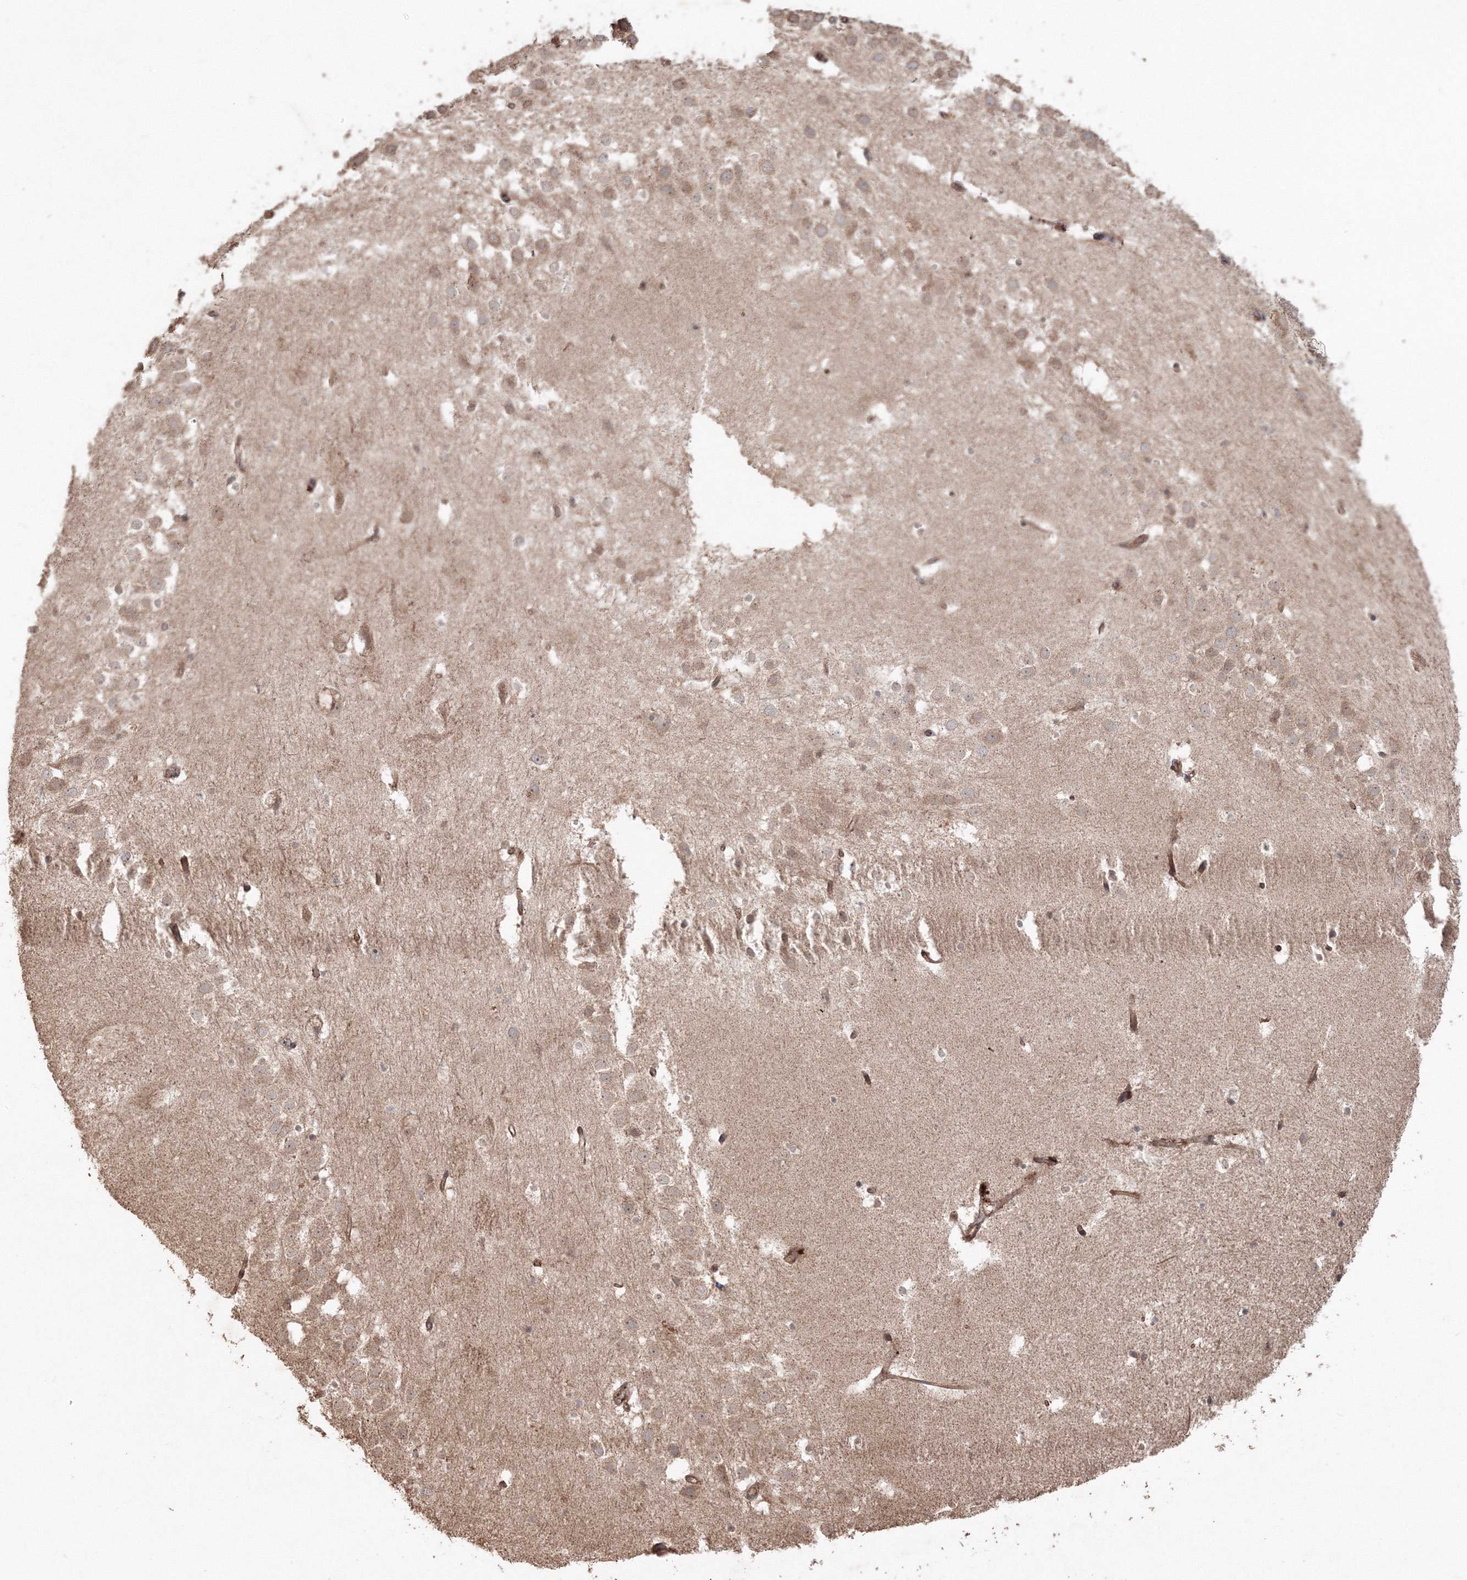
{"staining": {"intensity": "weak", "quantity": "<25%", "location": "cytoplasmic/membranous"}, "tissue": "hippocampus", "cell_type": "Glial cells", "image_type": "normal", "snomed": [{"axis": "morphology", "description": "Normal tissue, NOS"}, {"axis": "topography", "description": "Hippocampus"}], "caption": "Immunohistochemistry (IHC) of benign hippocampus shows no staining in glial cells. The staining was performed using DAB (3,3'-diaminobenzidine) to visualize the protein expression in brown, while the nuclei were stained in blue with hematoxylin (Magnification: 20x).", "gene": "ANAPC16", "patient": {"sex": "female", "age": 52}}